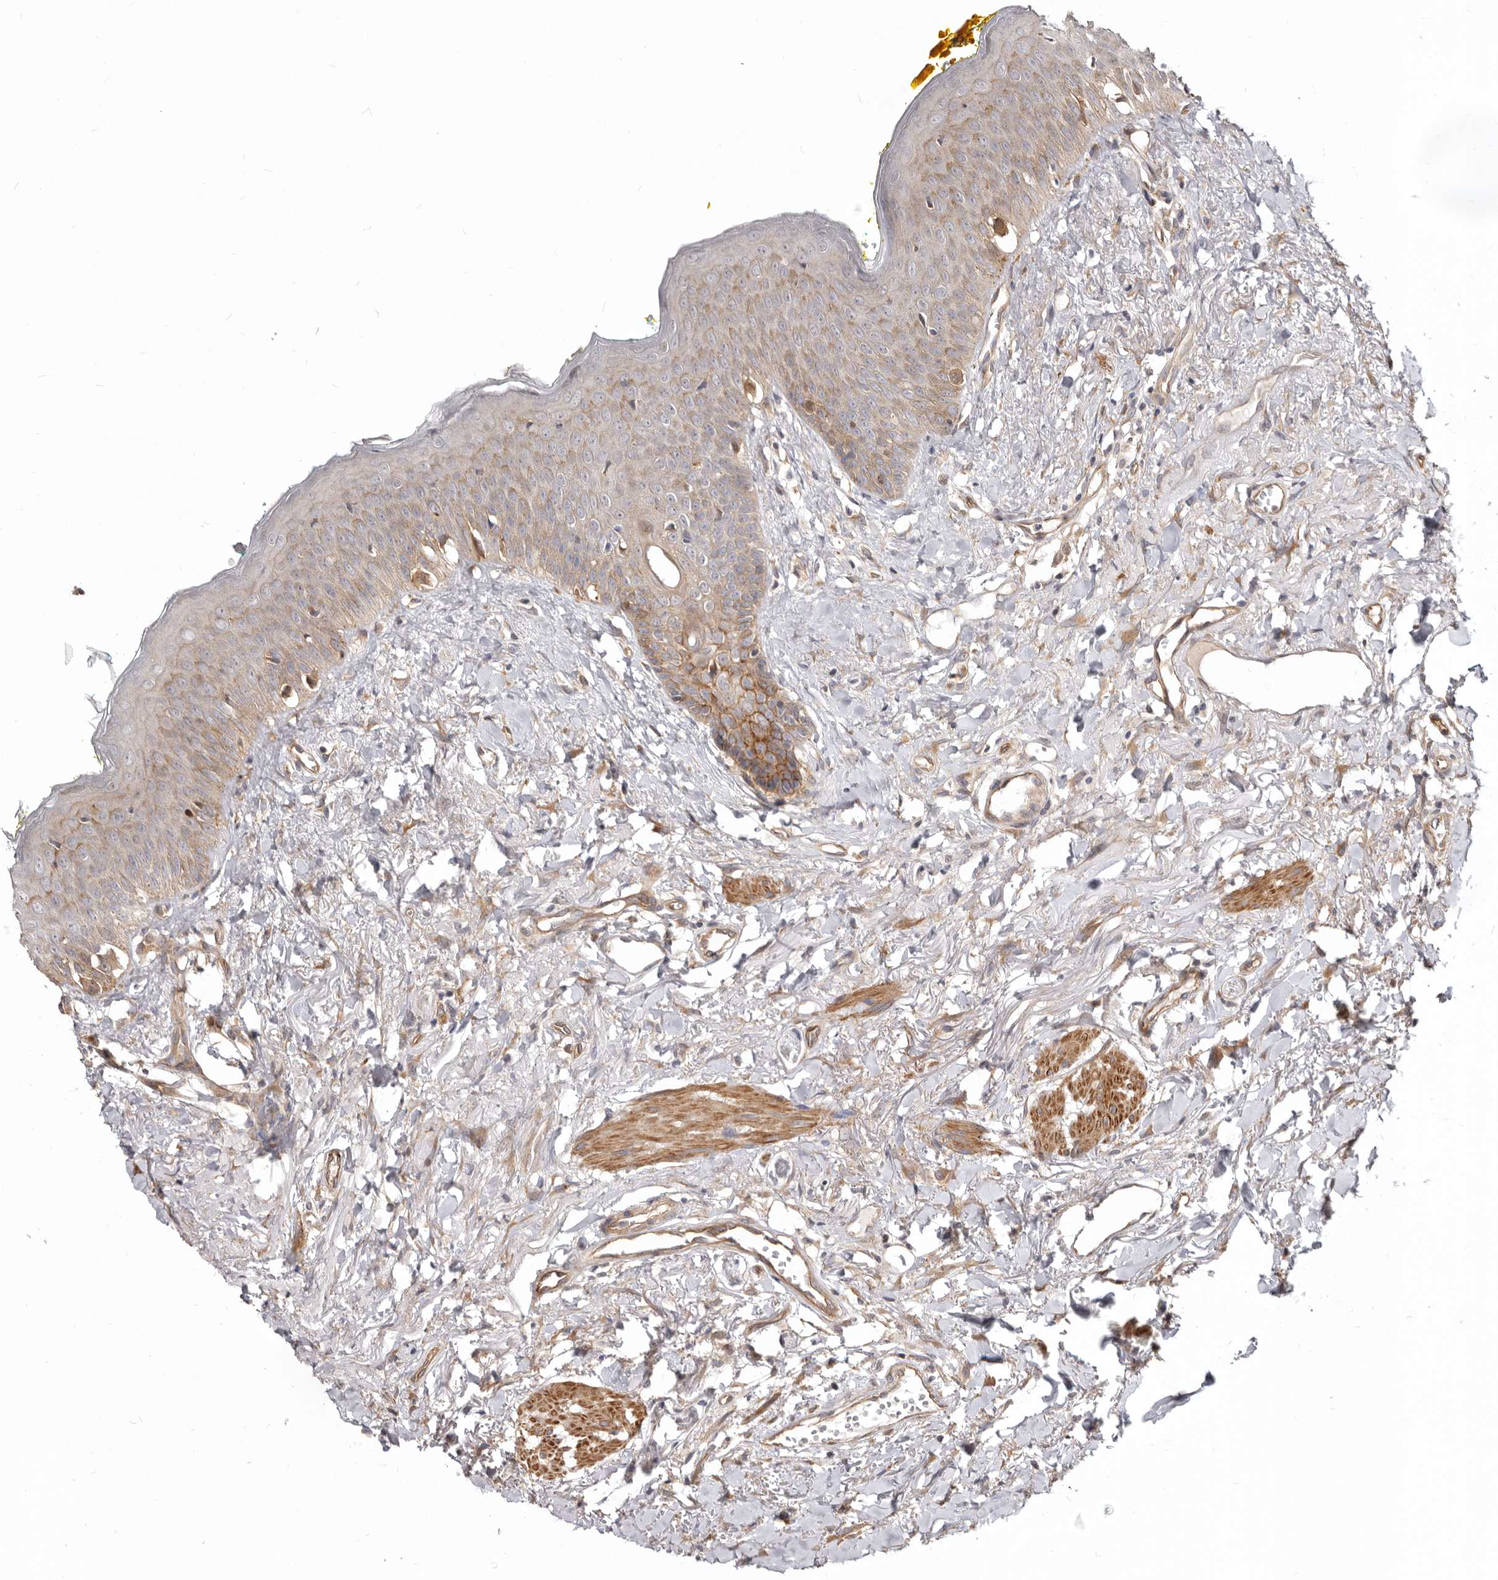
{"staining": {"intensity": "moderate", "quantity": "<25%", "location": "cytoplasmic/membranous,nuclear"}, "tissue": "oral mucosa", "cell_type": "Squamous epithelial cells", "image_type": "normal", "snomed": [{"axis": "morphology", "description": "Normal tissue, NOS"}, {"axis": "topography", "description": "Oral tissue"}], "caption": "Immunohistochemical staining of normal human oral mucosa displays low levels of moderate cytoplasmic/membranous,nuclear expression in about <25% of squamous epithelial cells. The protein is stained brown, and the nuclei are stained in blue (DAB (3,3'-diaminobenzidine) IHC with brightfield microscopy, high magnification).", "gene": "GPATCH4", "patient": {"sex": "female", "age": 70}}